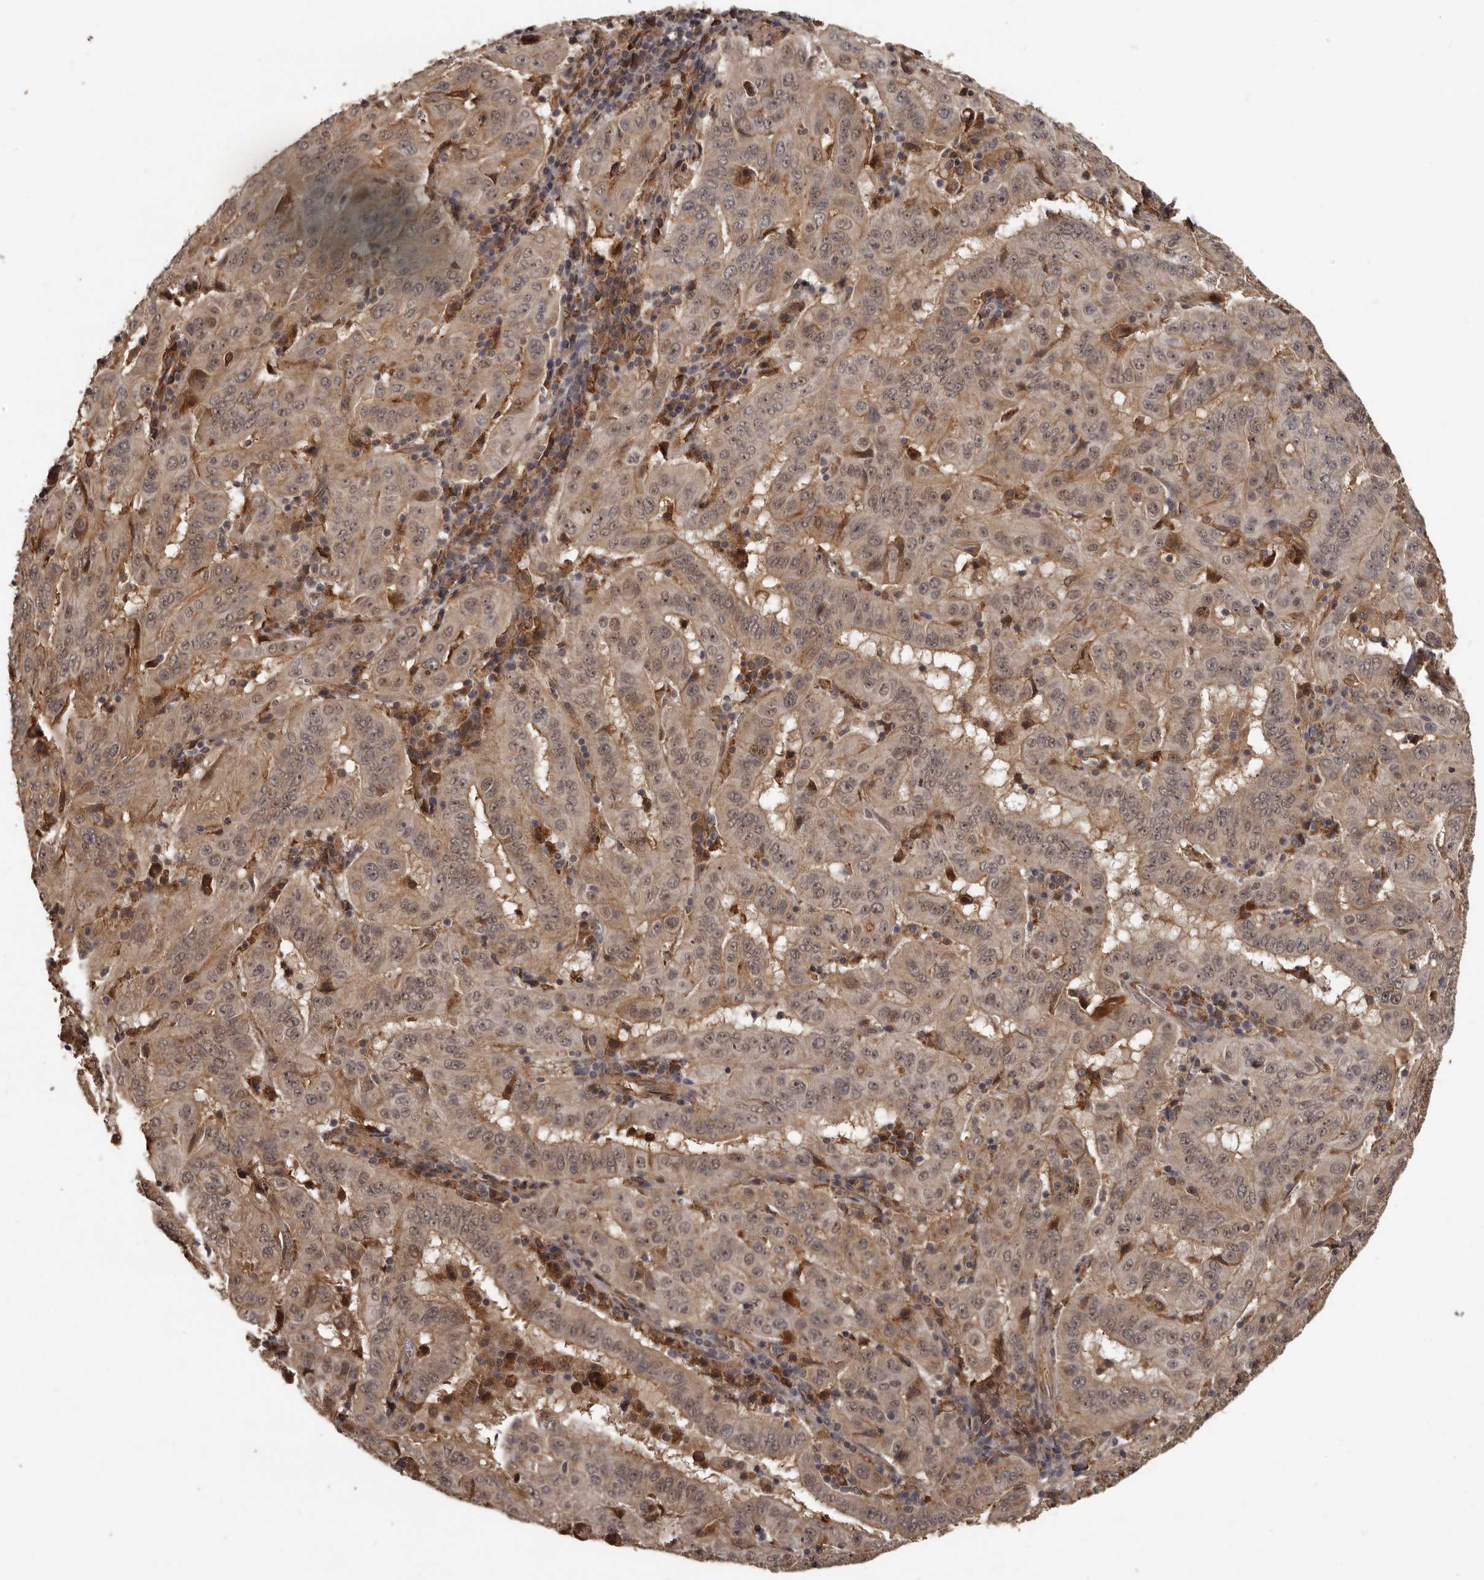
{"staining": {"intensity": "weak", "quantity": ">75%", "location": "cytoplasmic/membranous"}, "tissue": "pancreatic cancer", "cell_type": "Tumor cells", "image_type": "cancer", "snomed": [{"axis": "morphology", "description": "Adenocarcinoma, NOS"}, {"axis": "topography", "description": "Pancreas"}], "caption": "Tumor cells display low levels of weak cytoplasmic/membranous expression in approximately >75% of cells in human adenocarcinoma (pancreatic). Ihc stains the protein of interest in brown and the nuclei are stained blue.", "gene": "SLITRK6", "patient": {"sex": "male", "age": 63}}